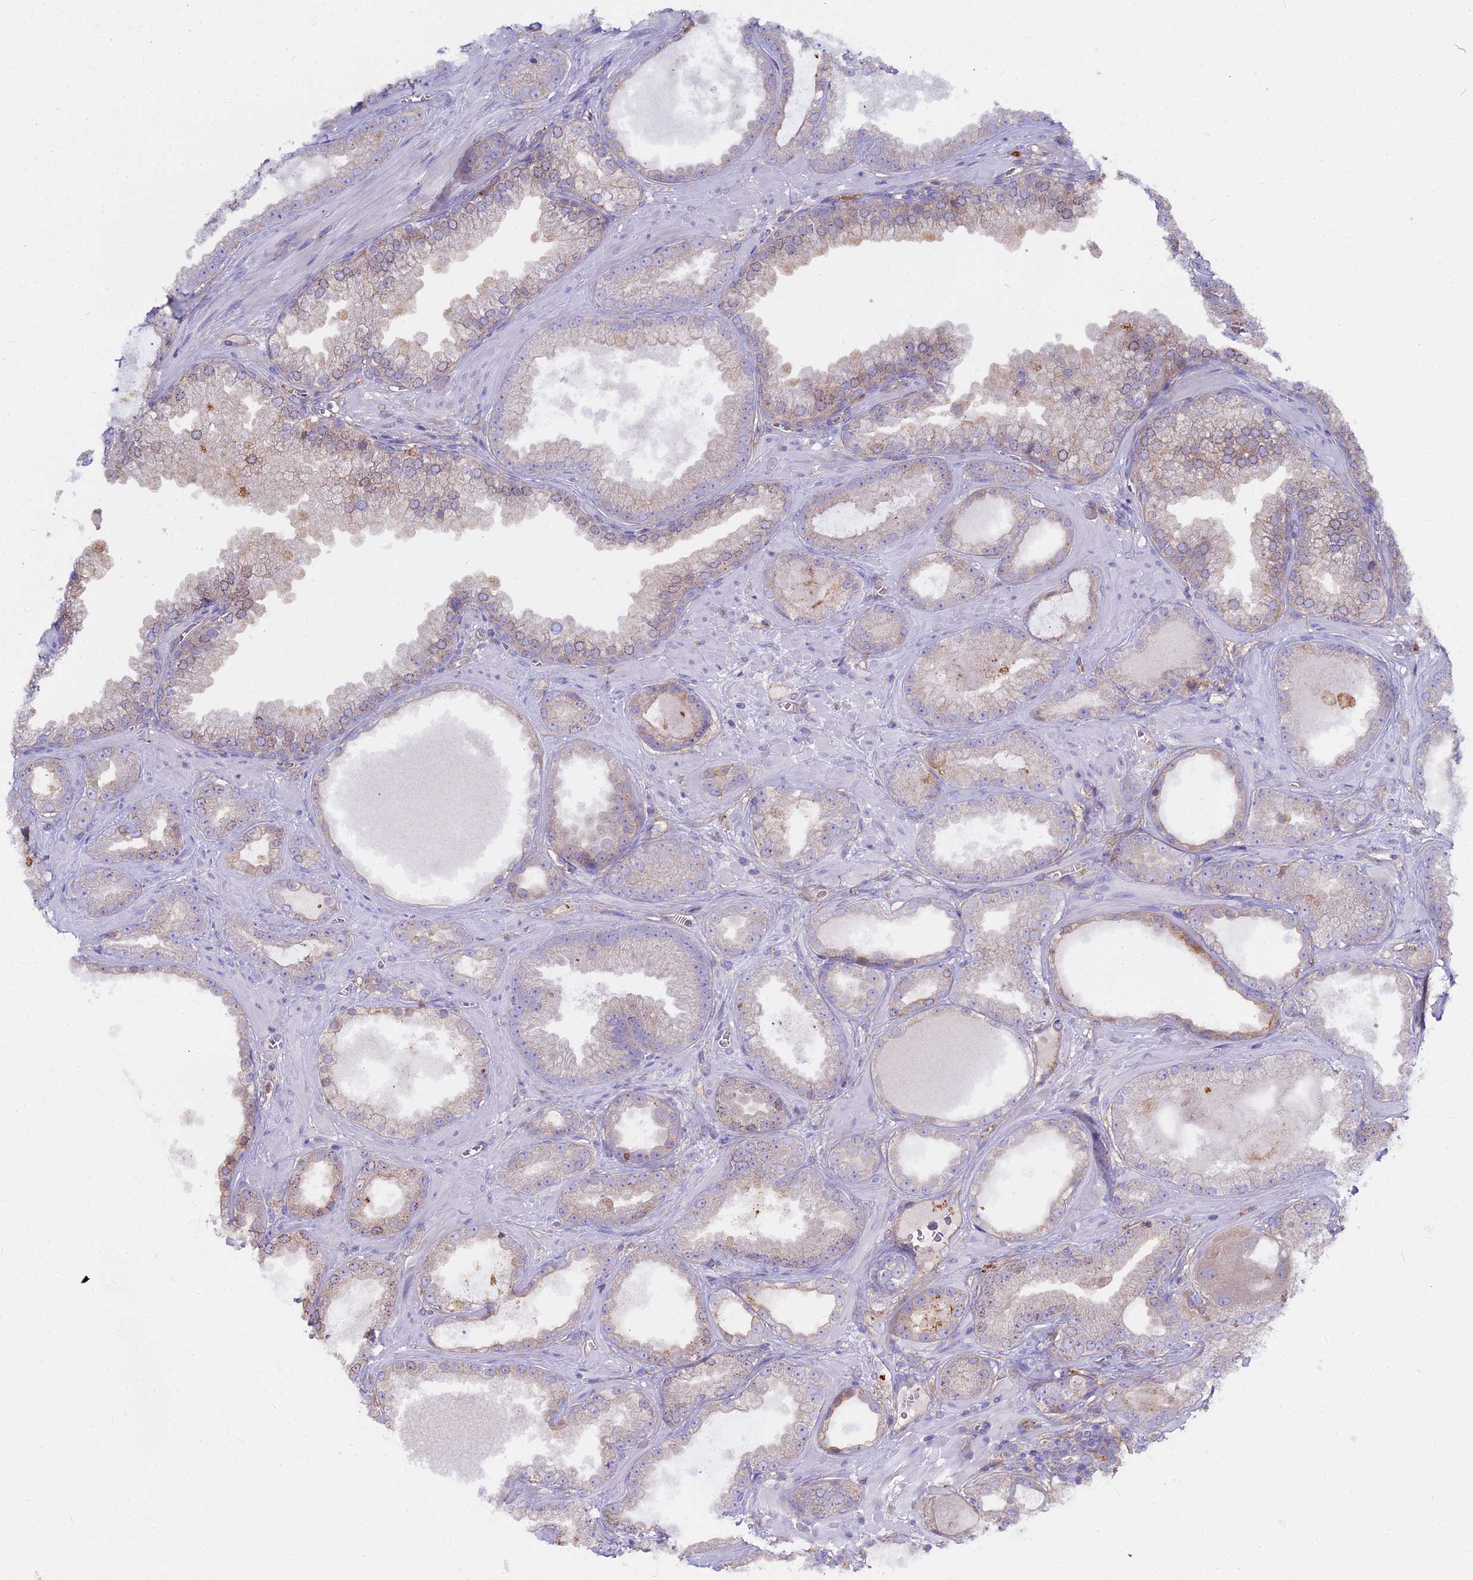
{"staining": {"intensity": "weak", "quantity": "<25%", "location": "cytoplasmic/membranous"}, "tissue": "prostate cancer", "cell_type": "Tumor cells", "image_type": "cancer", "snomed": [{"axis": "morphology", "description": "Adenocarcinoma, Low grade"}, {"axis": "topography", "description": "Prostate"}], "caption": "The IHC micrograph has no significant staining in tumor cells of prostate cancer (adenocarcinoma (low-grade)) tissue. (Stains: DAB immunohistochemistry with hematoxylin counter stain, Microscopy: brightfield microscopy at high magnification).", "gene": "GLYAT", "patient": {"sex": "male", "age": 57}}